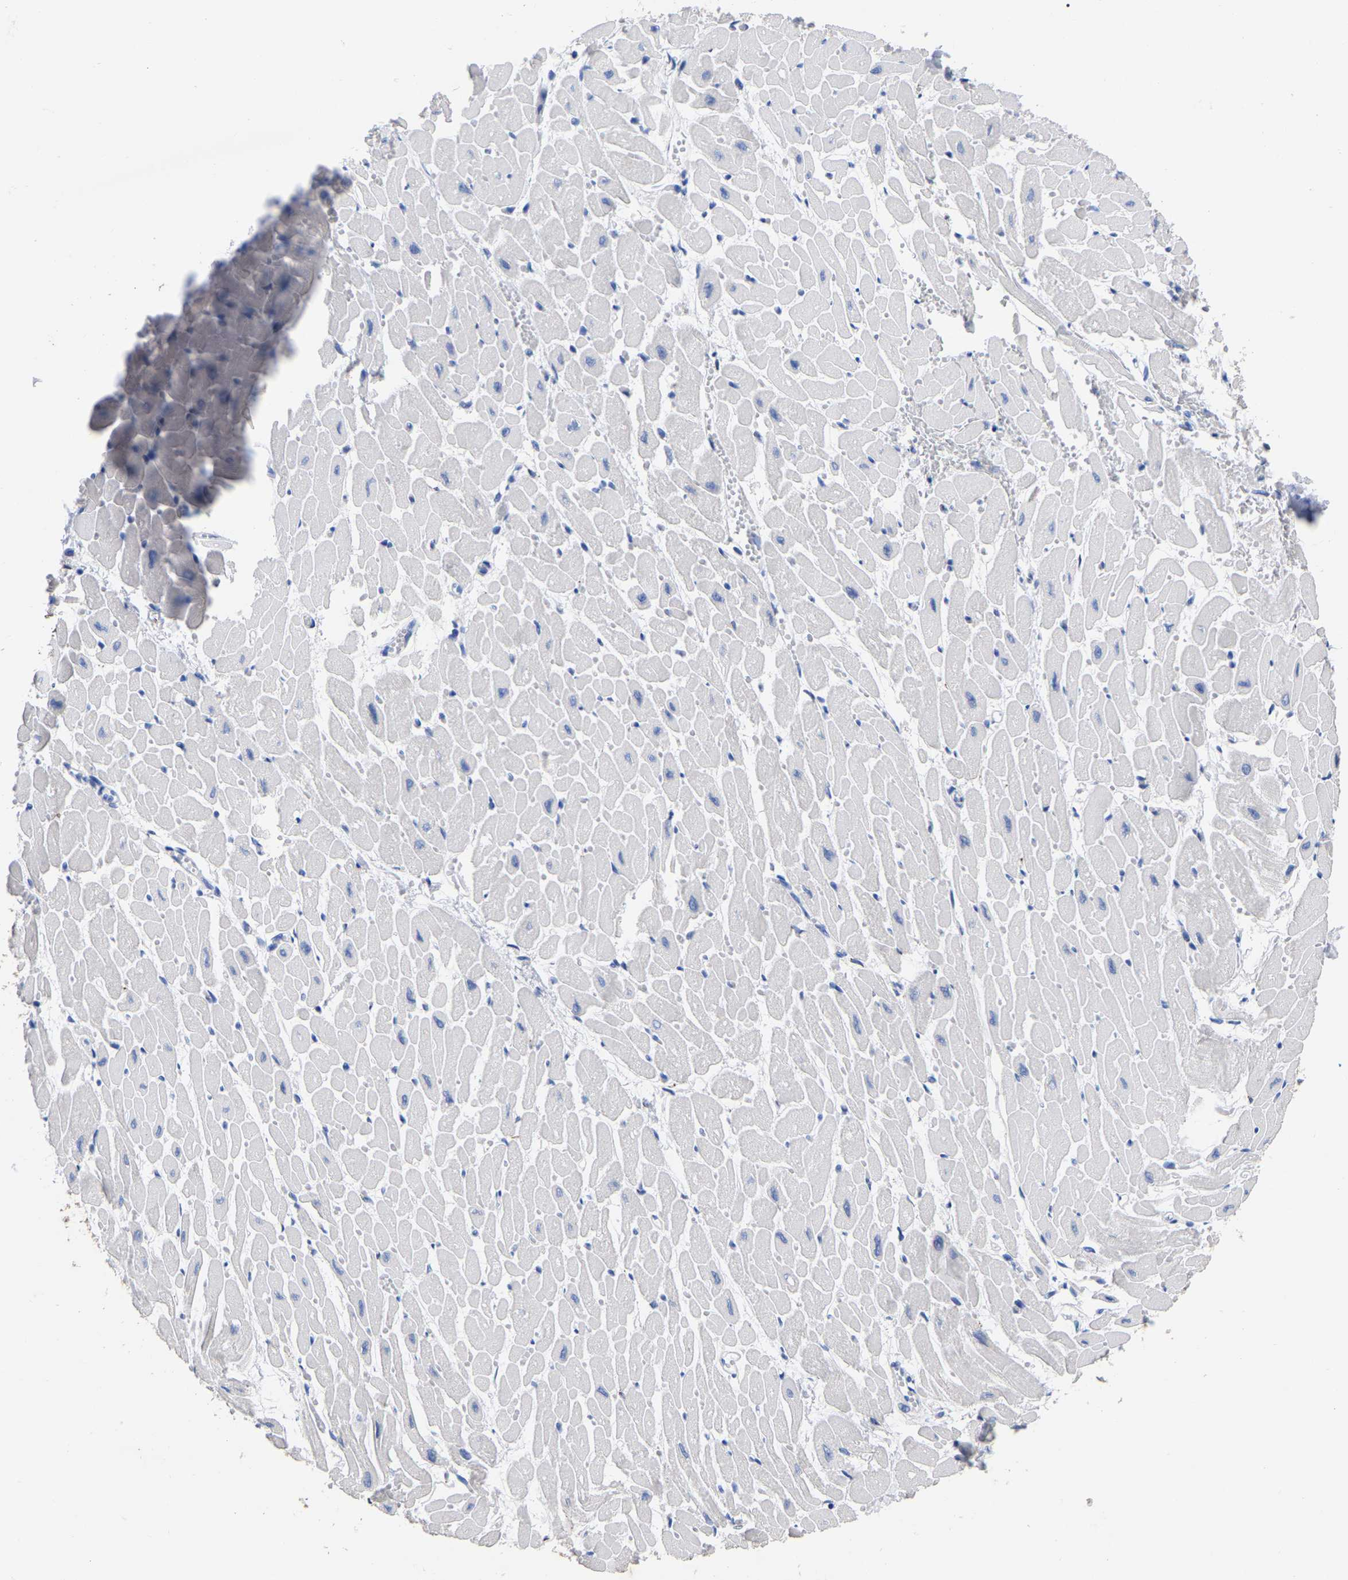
{"staining": {"intensity": "negative", "quantity": "none", "location": "none"}, "tissue": "heart muscle", "cell_type": "Cardiomyocytes", "image_type": "normal", "snomed": [{"axis": "morphology", "description": "Normal tissue, NOS"}, {"axis": "topography", "description": "Heart"}], "caption": "Cardiomyocytes are negative for protein expression in benign human heart muscle. The staining was performed using DAB to visualize the protein expression in brown, while the nuclei were stained in blue with hematoxylin (Magnification: 20x).", "gene": "ANXA13", "patient": {"sex": "male", "age": 45}}